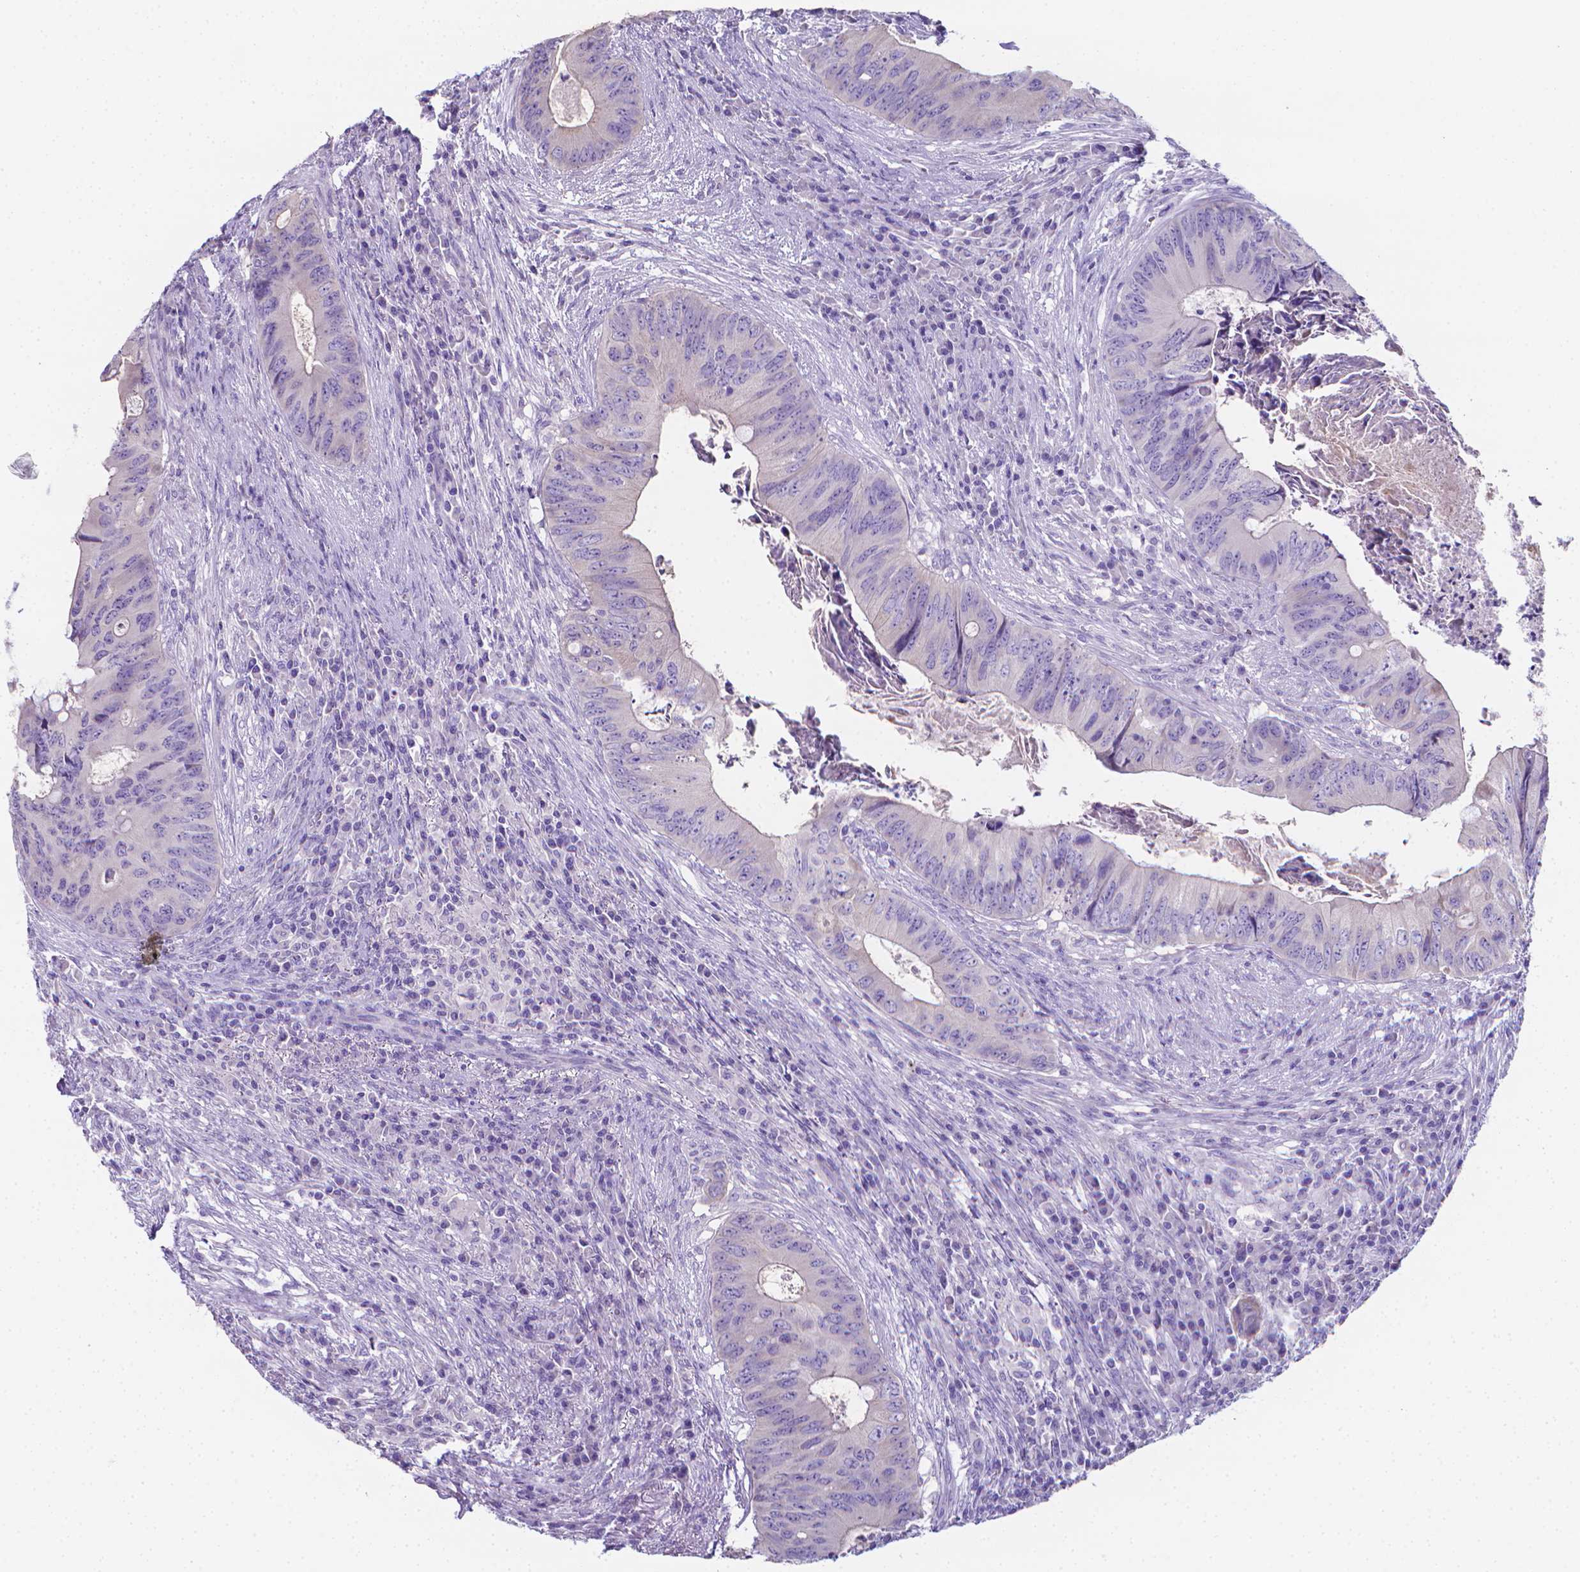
{"staining": {"intensity": "negative", "quantity": "none", "location": "none"}, "tissue": "colorectal cancer", "cell_type": "Tumor cells", "image_type": "cancer", "snomed": [{"axis": "morphology", "description": "Adenocarcinoma, NOS"}, {"axis": "topography", "description": "Colon"}], "caption": "Colorectal cancer was stained to show a protein in brown. There is no significant staining in tumor cells. Nuclei are stained in blue.", "gene": "LRRC73", "patient": {"sex": "female", "age": 74}}